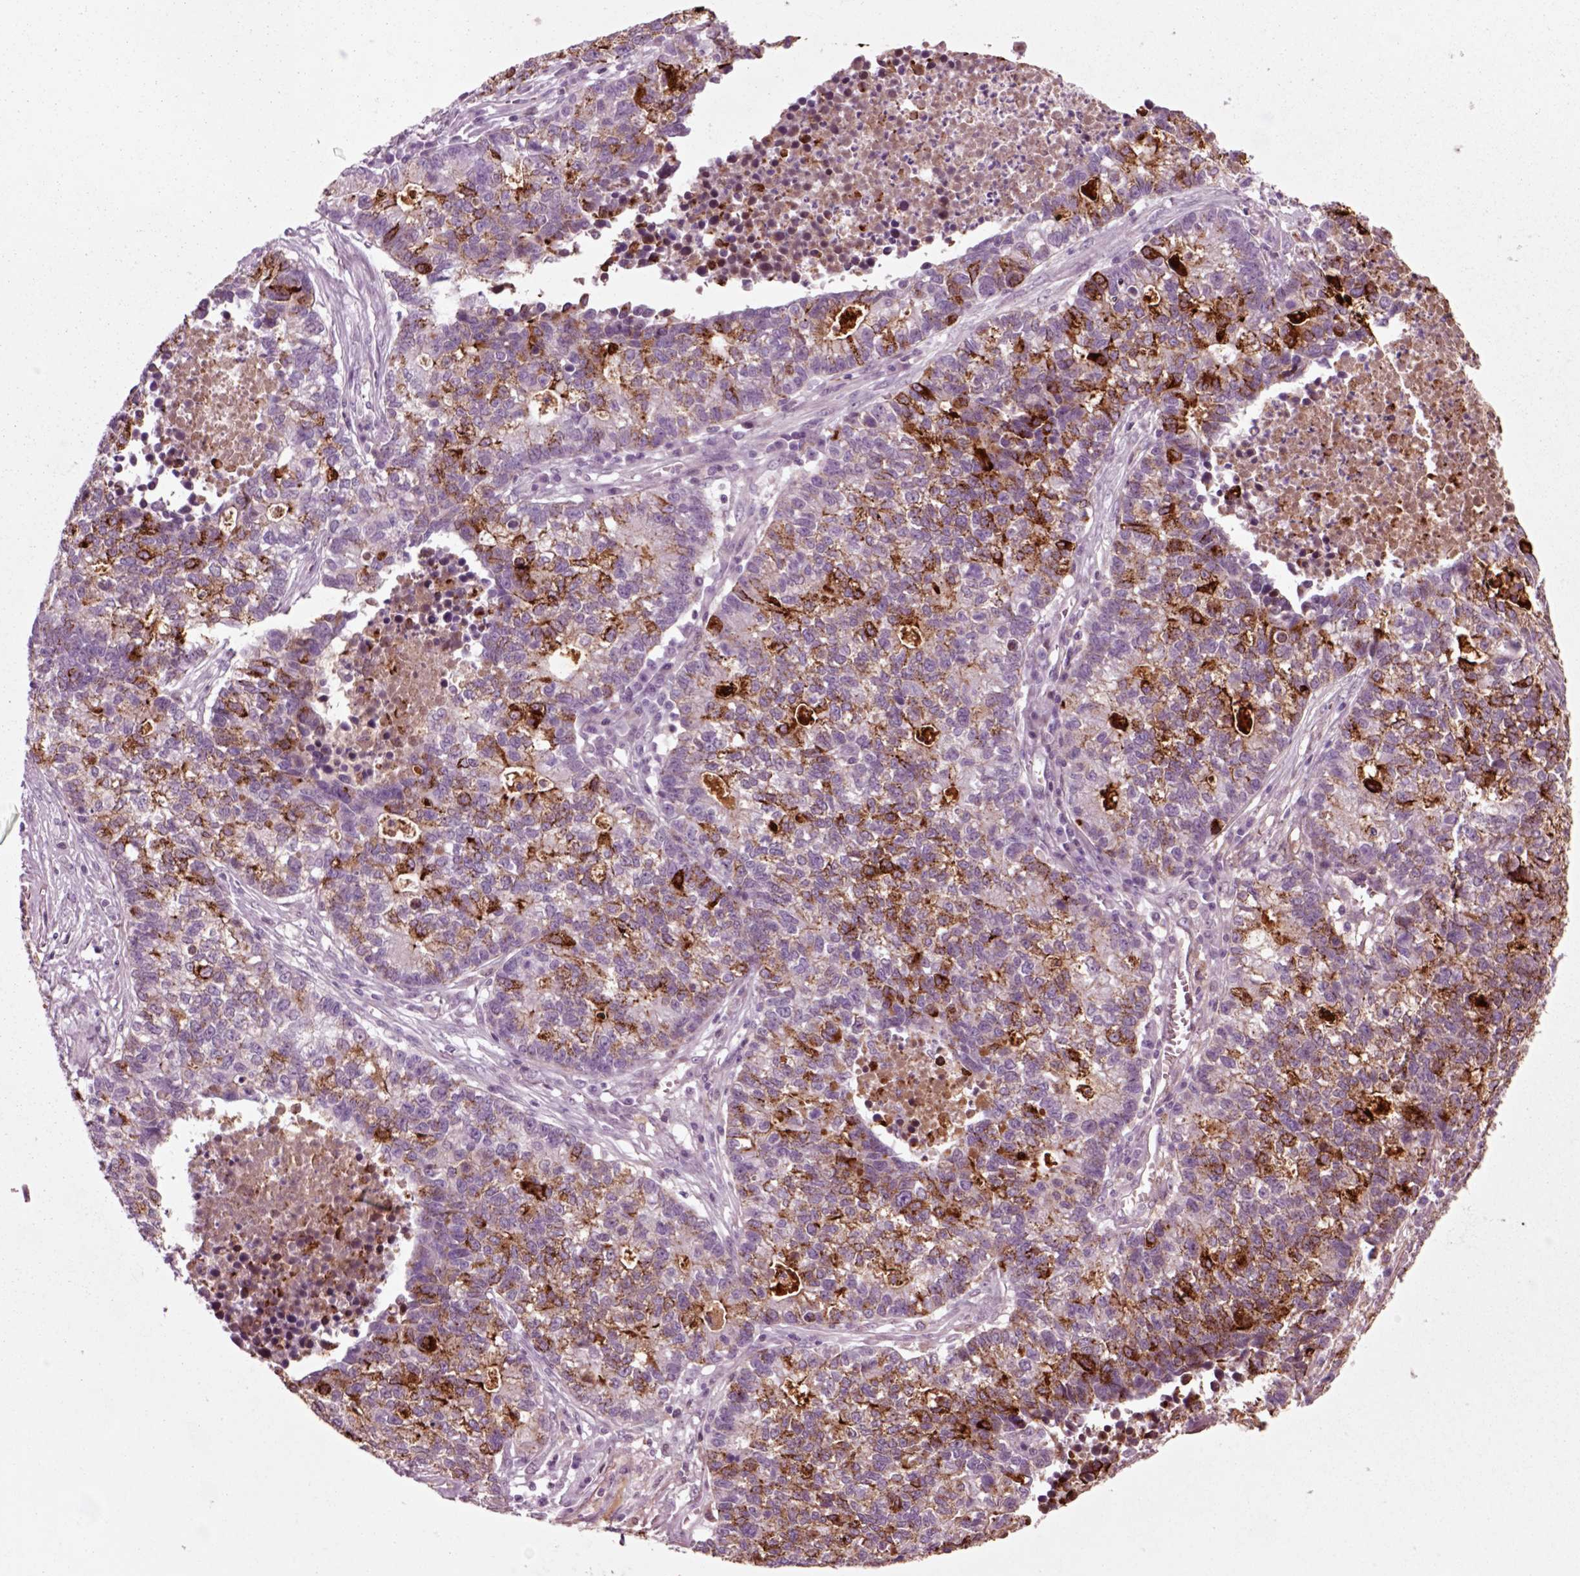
{"staining": {"intensity": "strong", "quantity": "25%-75%", "location": "cytoplasmic/membranous"}, "tissue": "lung cancer", "cell_type": "Tumor cells", "image_type": "cancer", "snomed": [{"axis": "morphology", "description": "Adenocarcinoma, NOS"}, {"axis": "topography", "description": "Lung"}], "caption": "Human lung adenocarcinoma stained for a protein (brown) exhibits strong cytoplasmic/membranous positive expression in about 25%-75% of tumor cells.", "gene": "CHGB", "patient": {"sex": "male", "age": 57}}